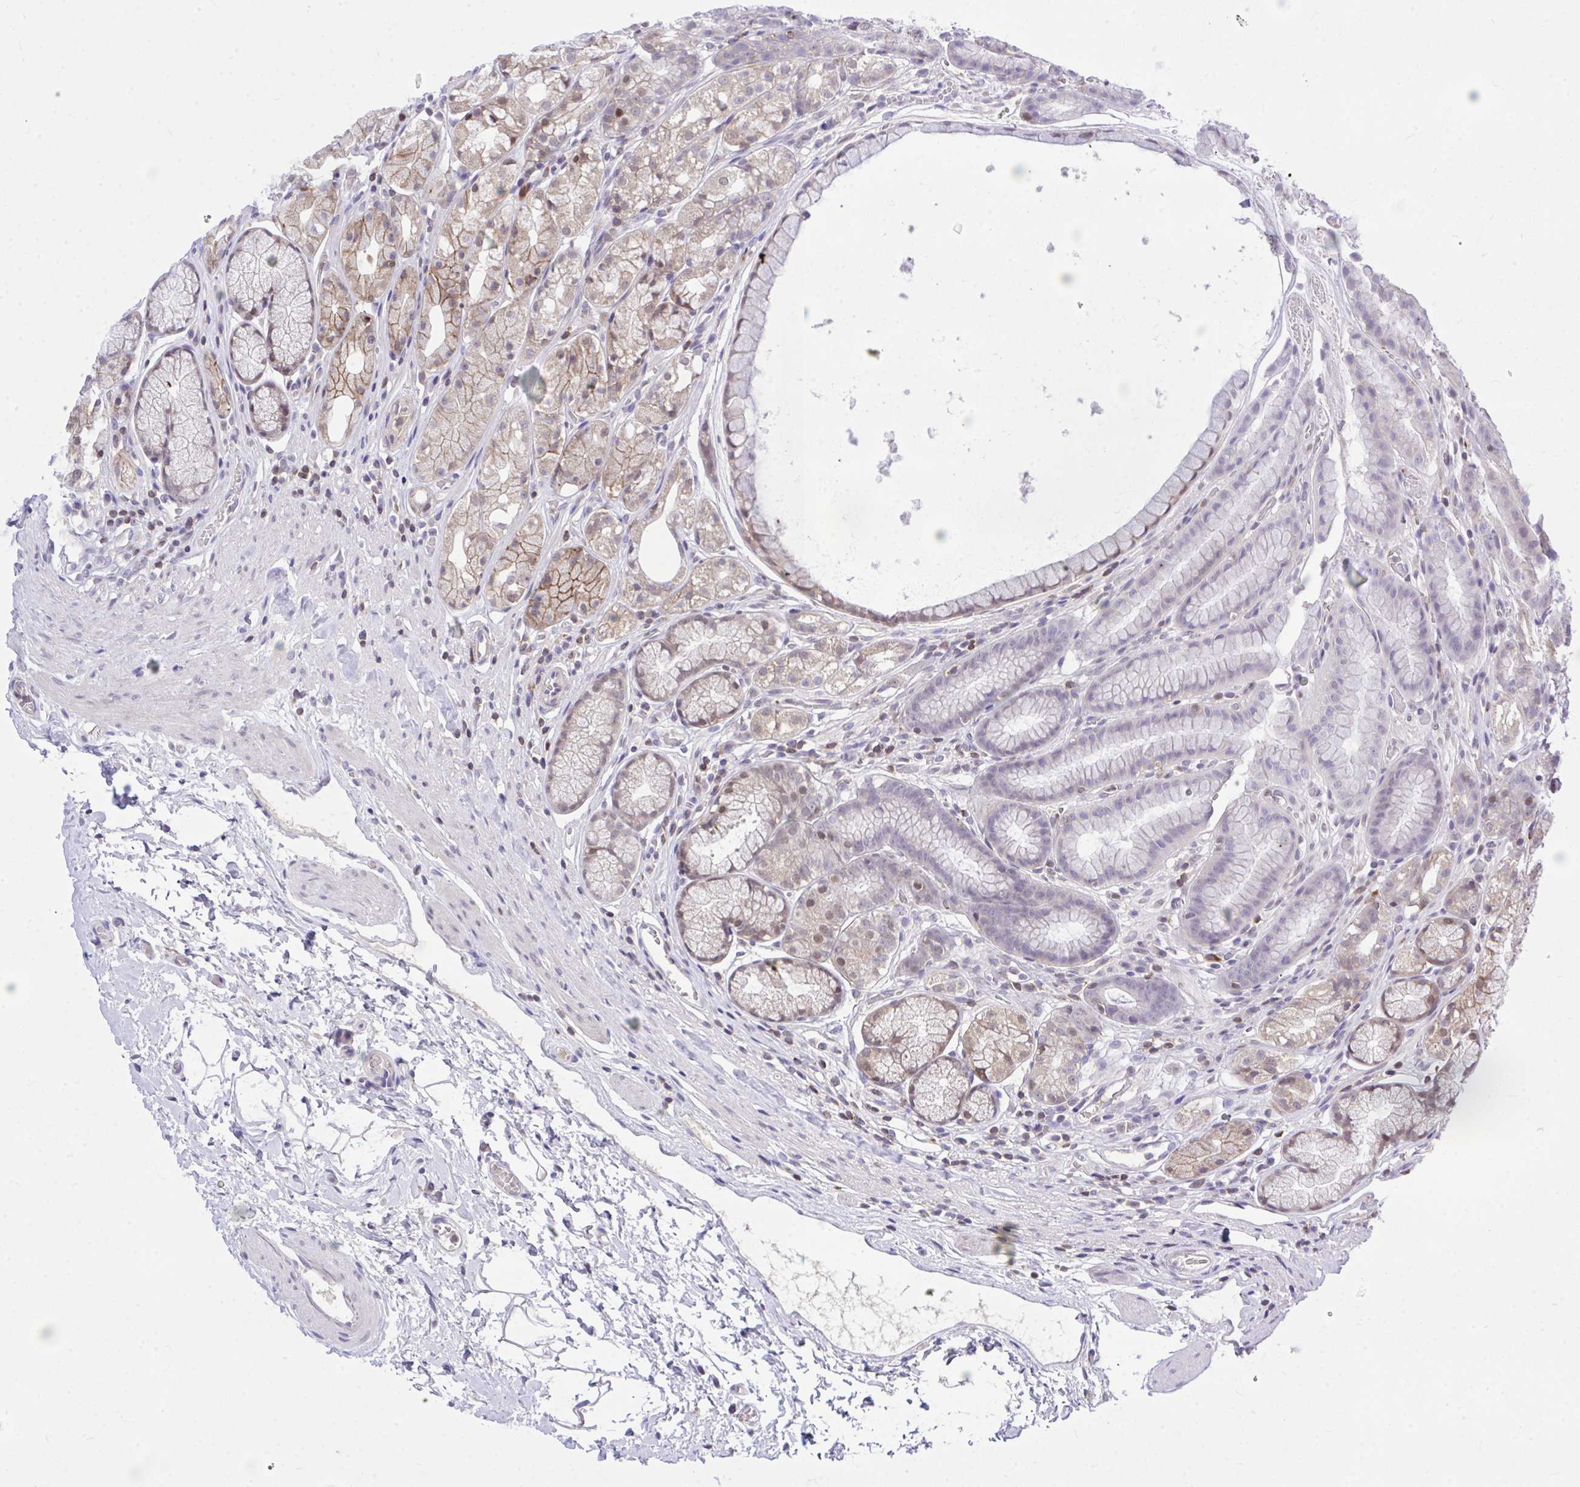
{"staining": {"intensity": "strong", "quantity": "25%-75%", "location": "cytoplasmic/membranous"}, "tissue": "stomach", "cell_type": "Glandular cells", "image_type": "normal", "snomed": [{"axis": "morphology", "description": "Normal tissue, NOS"}, {"axis": "topography", "description": "Smooth muscle"}, {"axis": "topography", "description": "Stomach"}], "caption": "Immunohistochemistry histopathology image of unremarkable stomach: stomach stained using immunohistochemistry shows high levels of strong protein expression localized specifically in the cytoplasmic/membranous of glandular cells, appearing as a cytoplasmic/membranous brown color.", "gene": "CXCL8", "patient": {"sex": "male", "age": 70}}